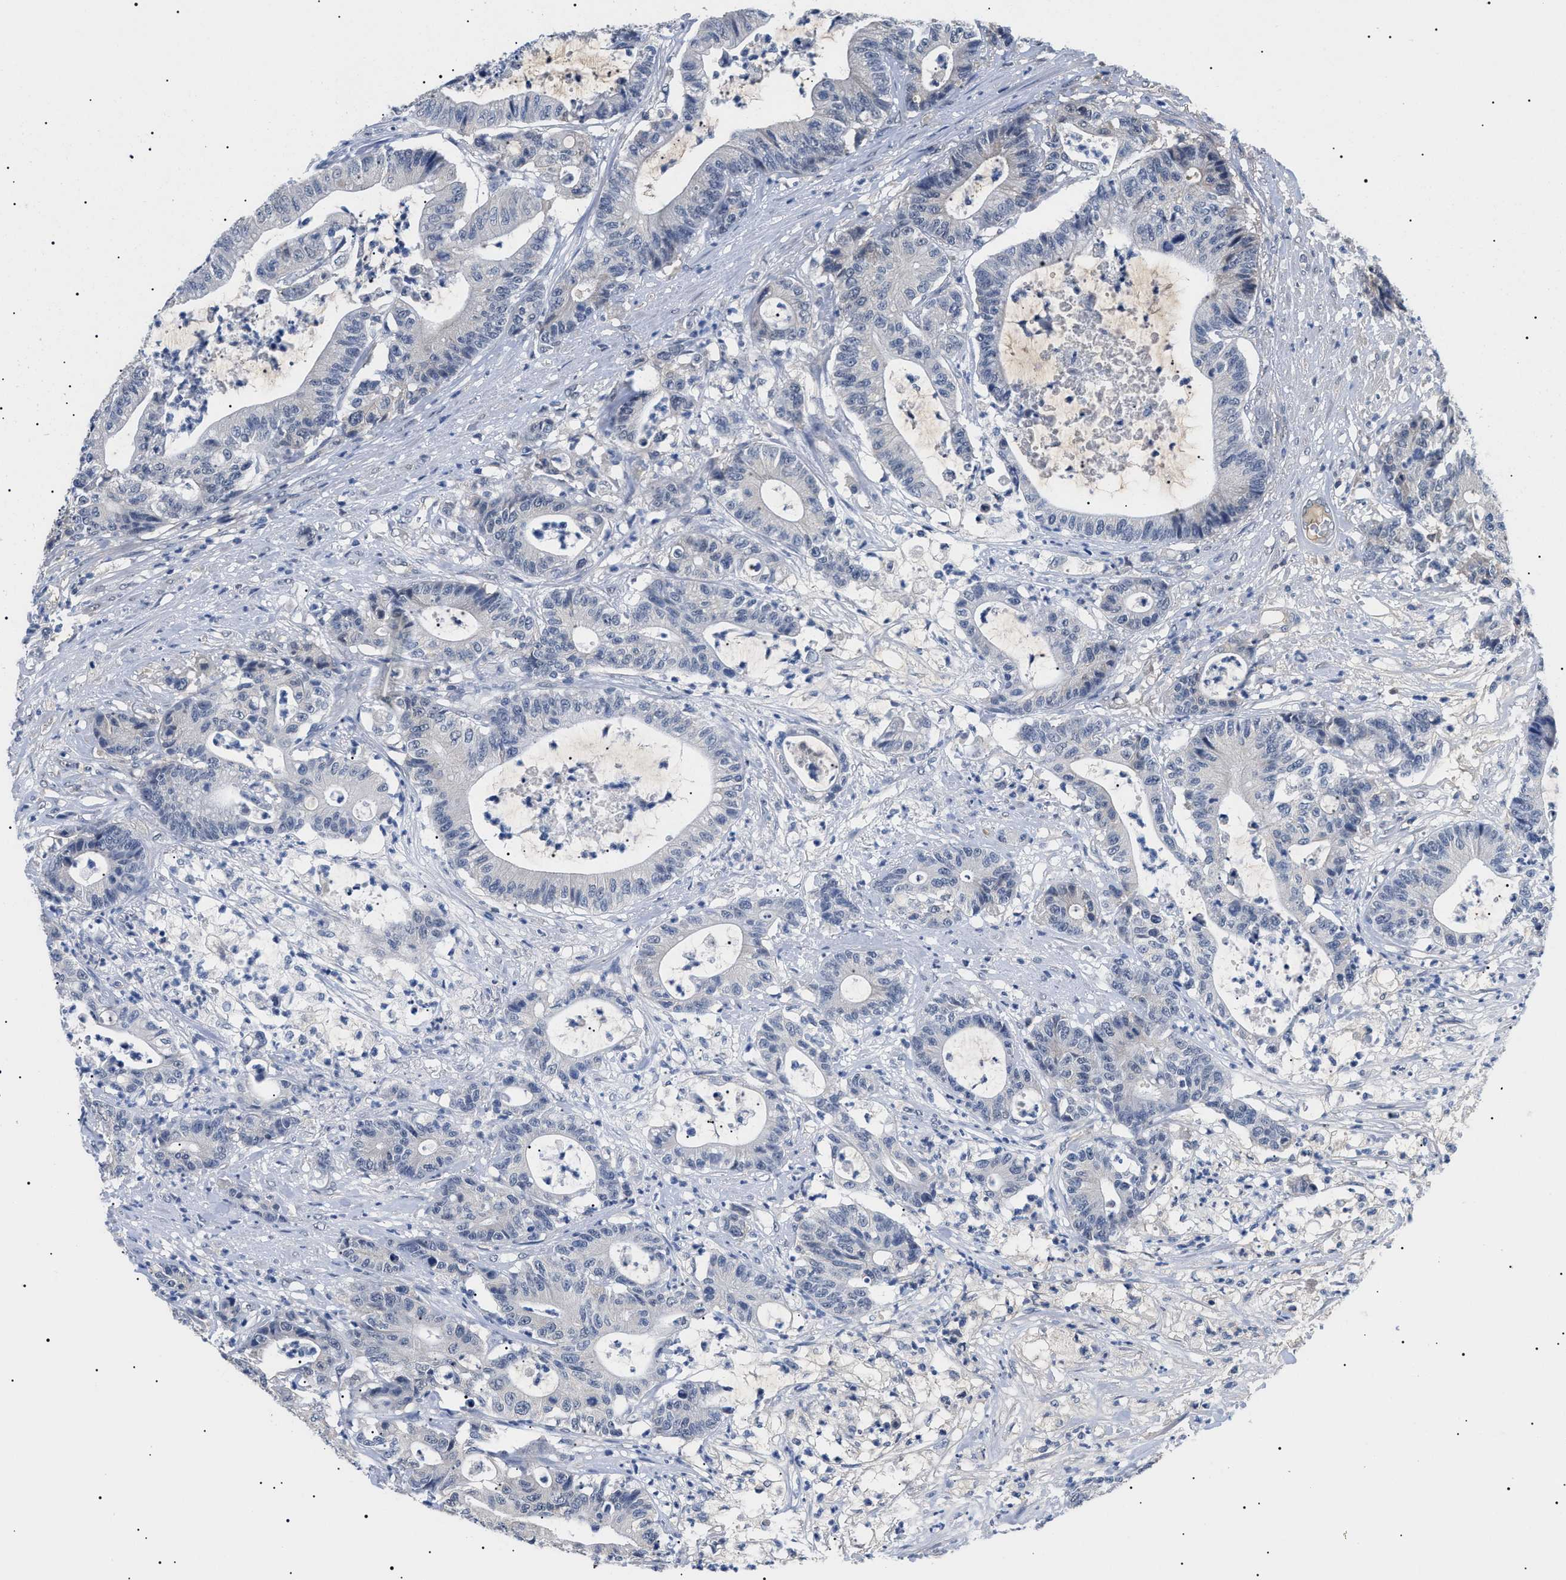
{"staining": {"intensity": "negative", "quantity": "none", "location": "none"}, "tissue": "colorectal cancer", "cell_type": "Tumor cells", "image_type": "cancer", "snomed": [{"axis": "morphology", "description": "Adenocarcinoma, NOS"}, {"axis": "topography", "description": "Colon"}], "caption": "A micrograph of colorectal cancer (adenocarcinoma) stained for a protein exhibits no brown staining in tumor cells.", "gene": "PRRT2", "patient": {"sex": "female", "age": 84}}